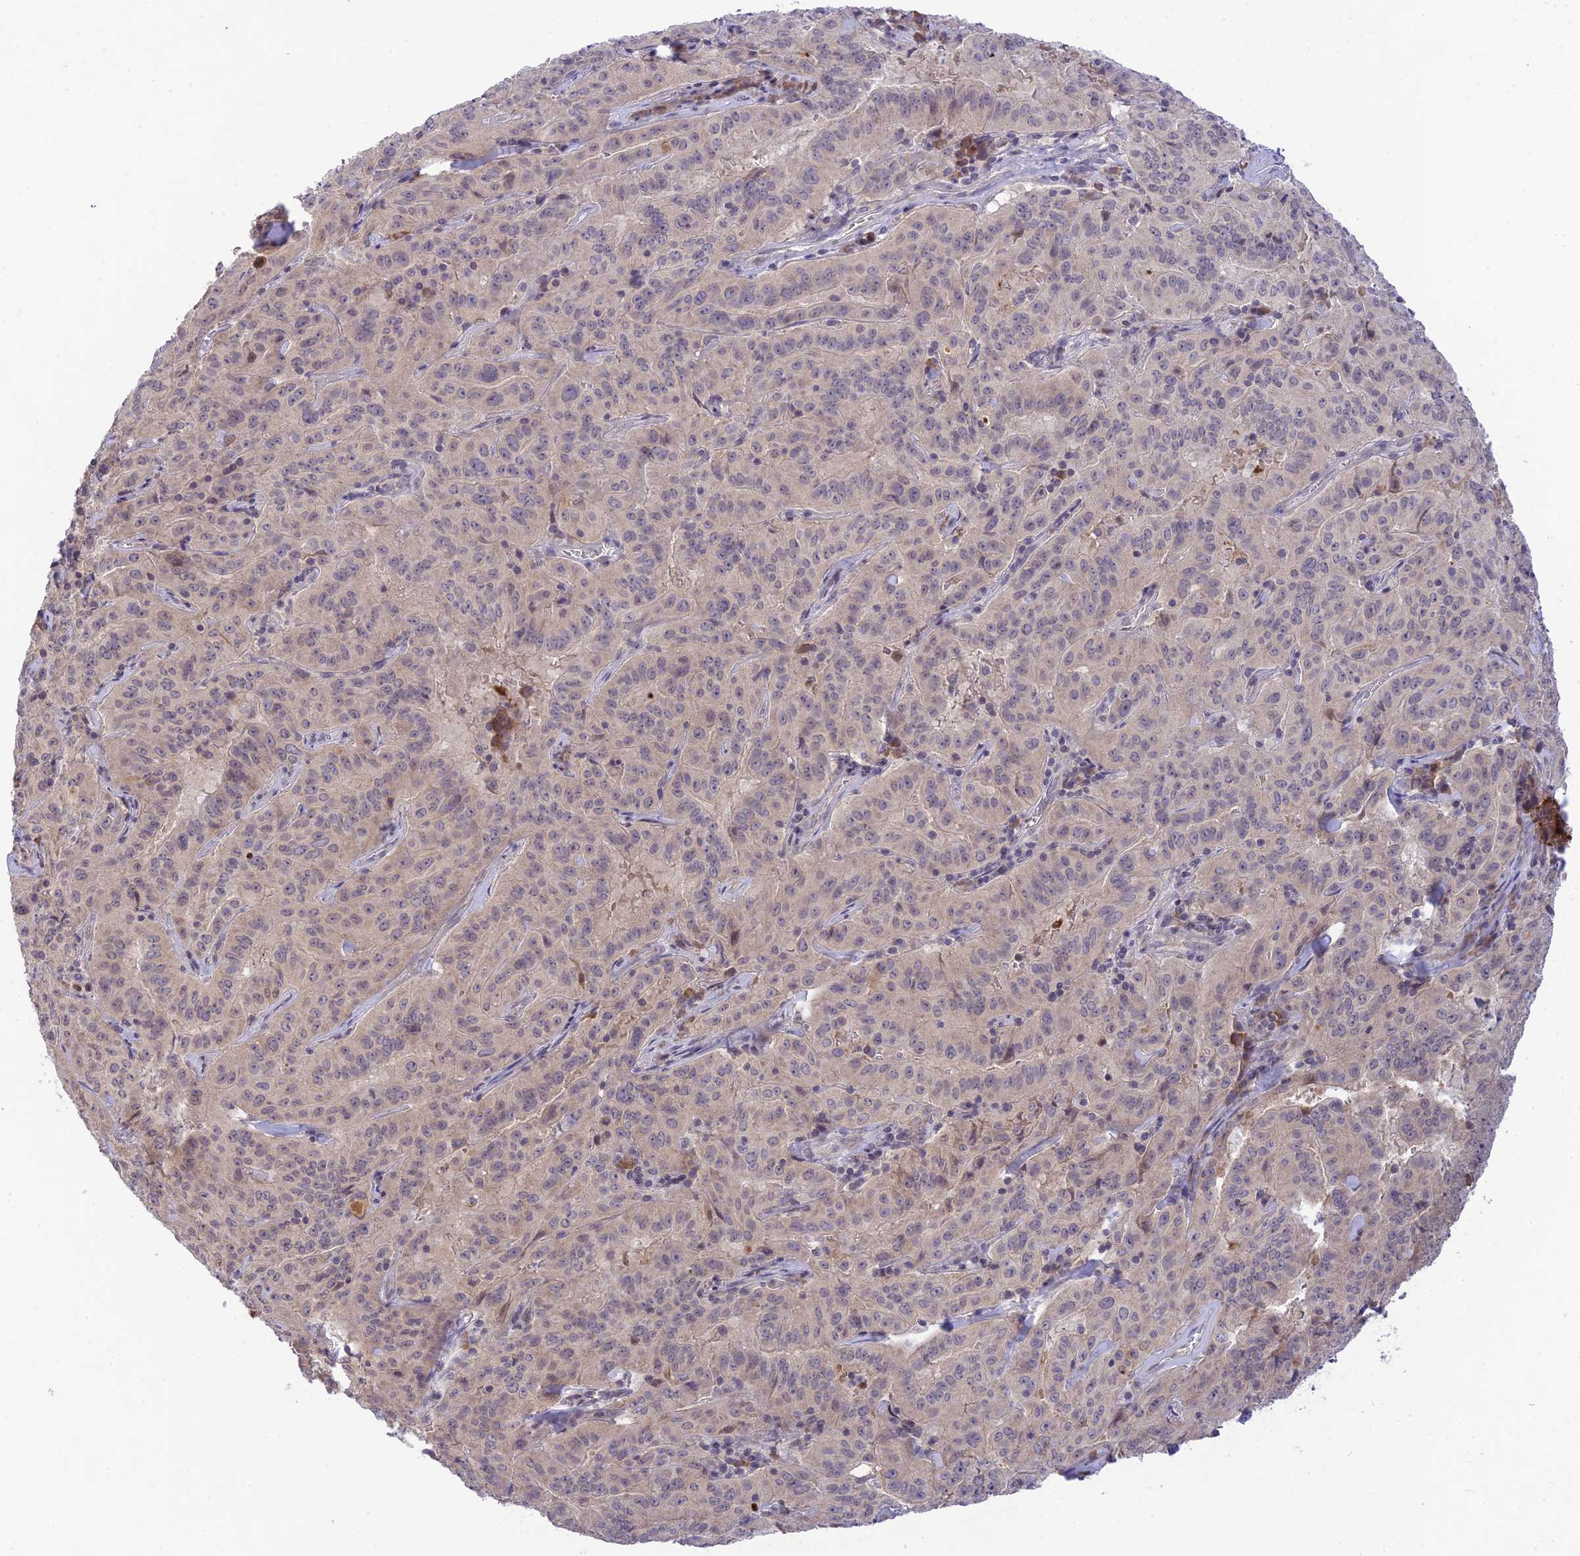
{"staining": {"intensity": "negative", "quantity": "none", "location": "none"}, "tissue": "pancreatic cancer", "cell_type": "Tumor cells", "image_type": "cancer", "snomed": [{"axis": "morphology", "description": "Adenocarcinoma, NOS"}, {"axis": "topography", "description": "Pancreas"}], "caption": "High magnification brightfield microscopy of pancreatic cancer (adenocarcinoma) stained with DAB (3,3'-diaminobenzidine) (brown) and counterstained with hematoxylin (blue): tumor cells show no significant staining. Brightfield microscopy of IHC stained with DAB (3,3'-diaminobenzidine) (brown) and hematoxylin (blue), captured at high magnification.", "gene": "TEKT1", "patient": {"sex": "male", "age": 63}}